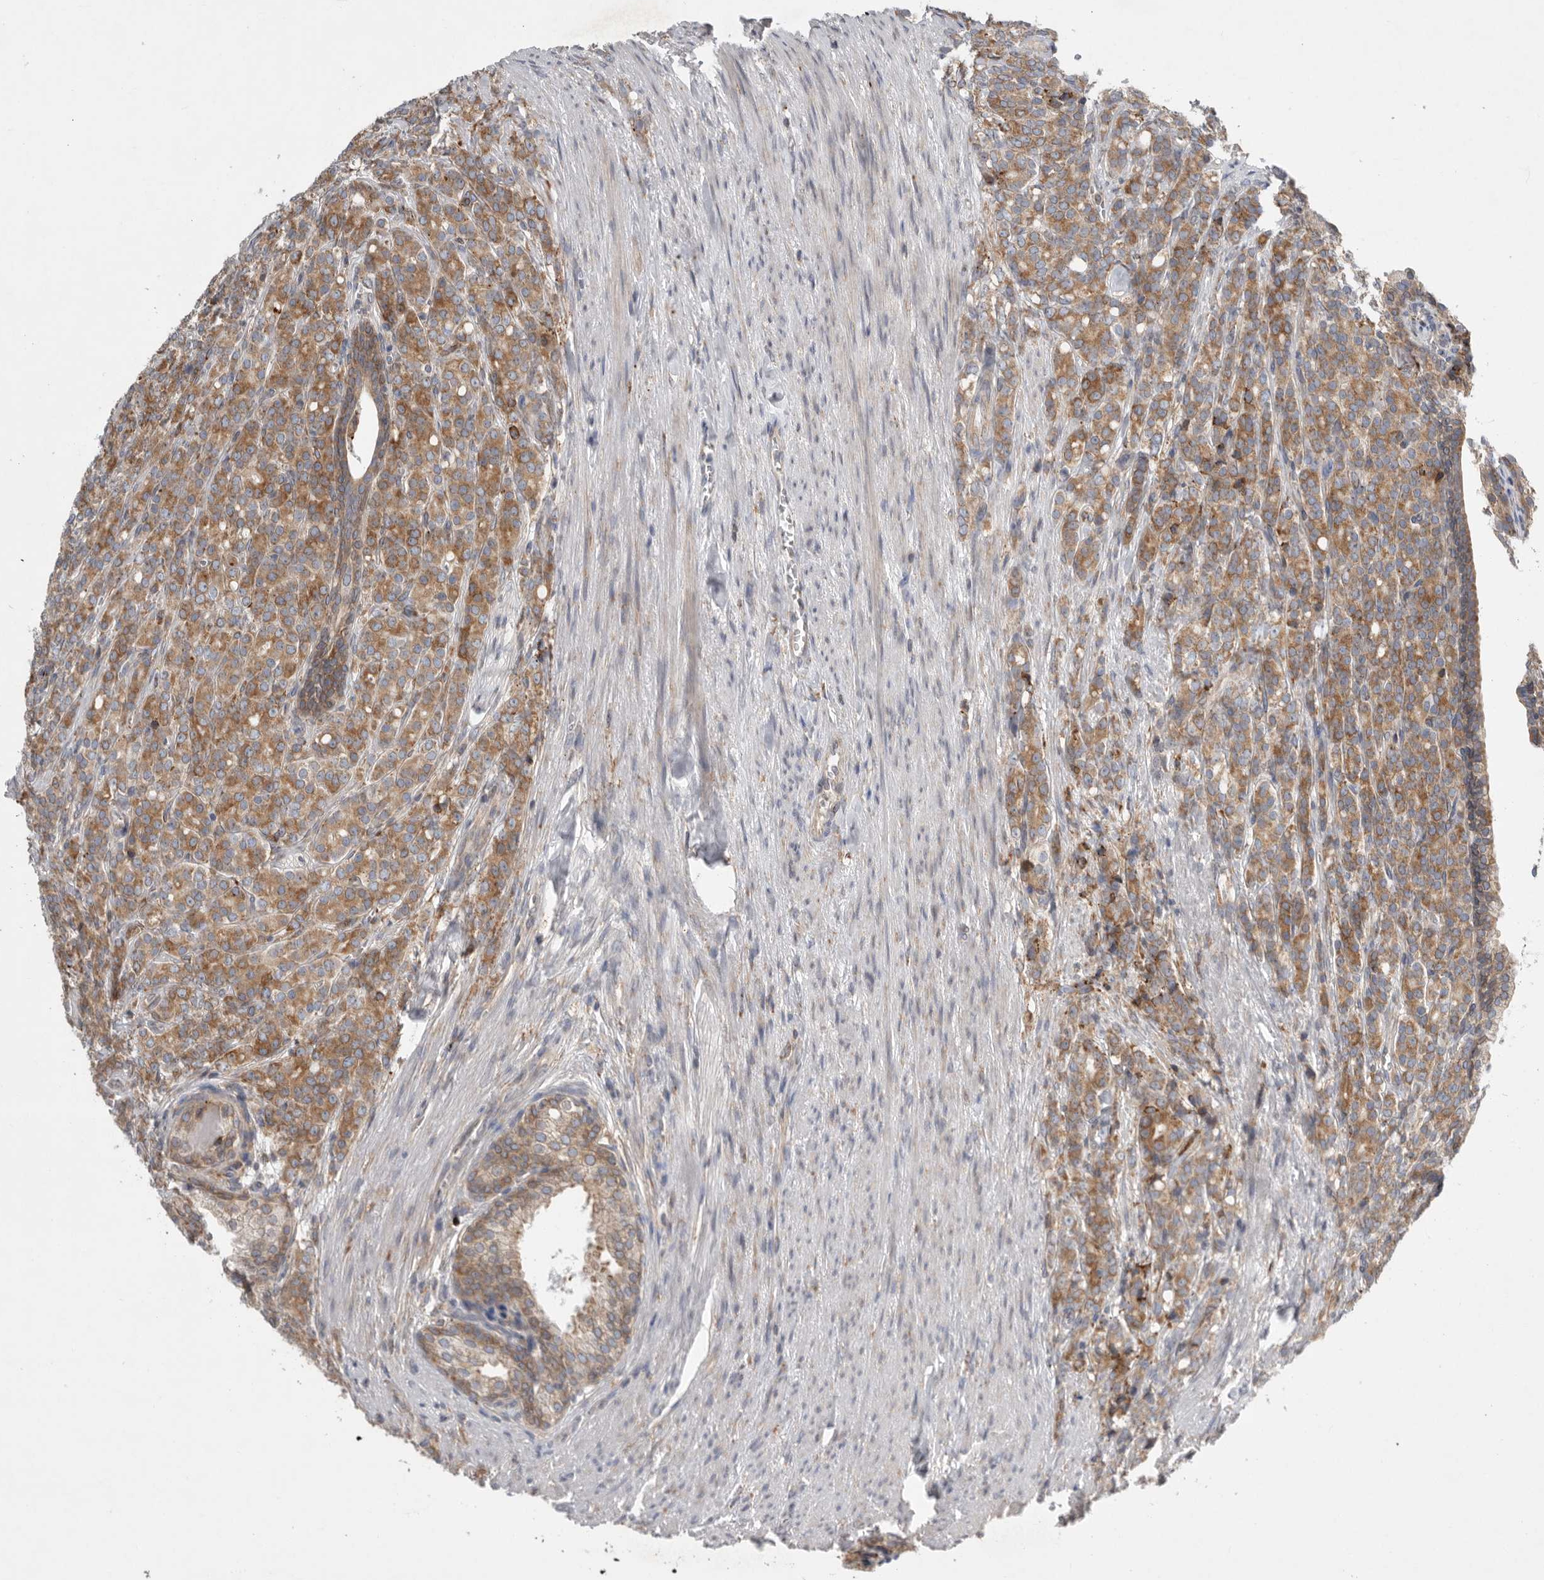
{"staining": {"intensity": "moderate", "quantity": ">75%", "location": "cytoplasmic/membranous"}, "tissue": "prostate cancer", "cell_type": "Tumor cells", "image_type": "cancer", "snomed": [{"axis": "morphology", "description": "Adenocarcinoma, High grade"}, {"axis": "topography", "description": "Prostate"}], "caption": "Immunohistochemical staining of human high-grade adenocarcinoma (prostate) demonstrates medium levels of moderate cytoplasmic/membranous protein expression in approximately >75% of tumor cells. Using DAB (brown) and hematoxylin (blue) stains, captured at high magnification using brightfield microscopy.", "gene": "GANAB", "patient": {"sex": "male", "age": 62}}